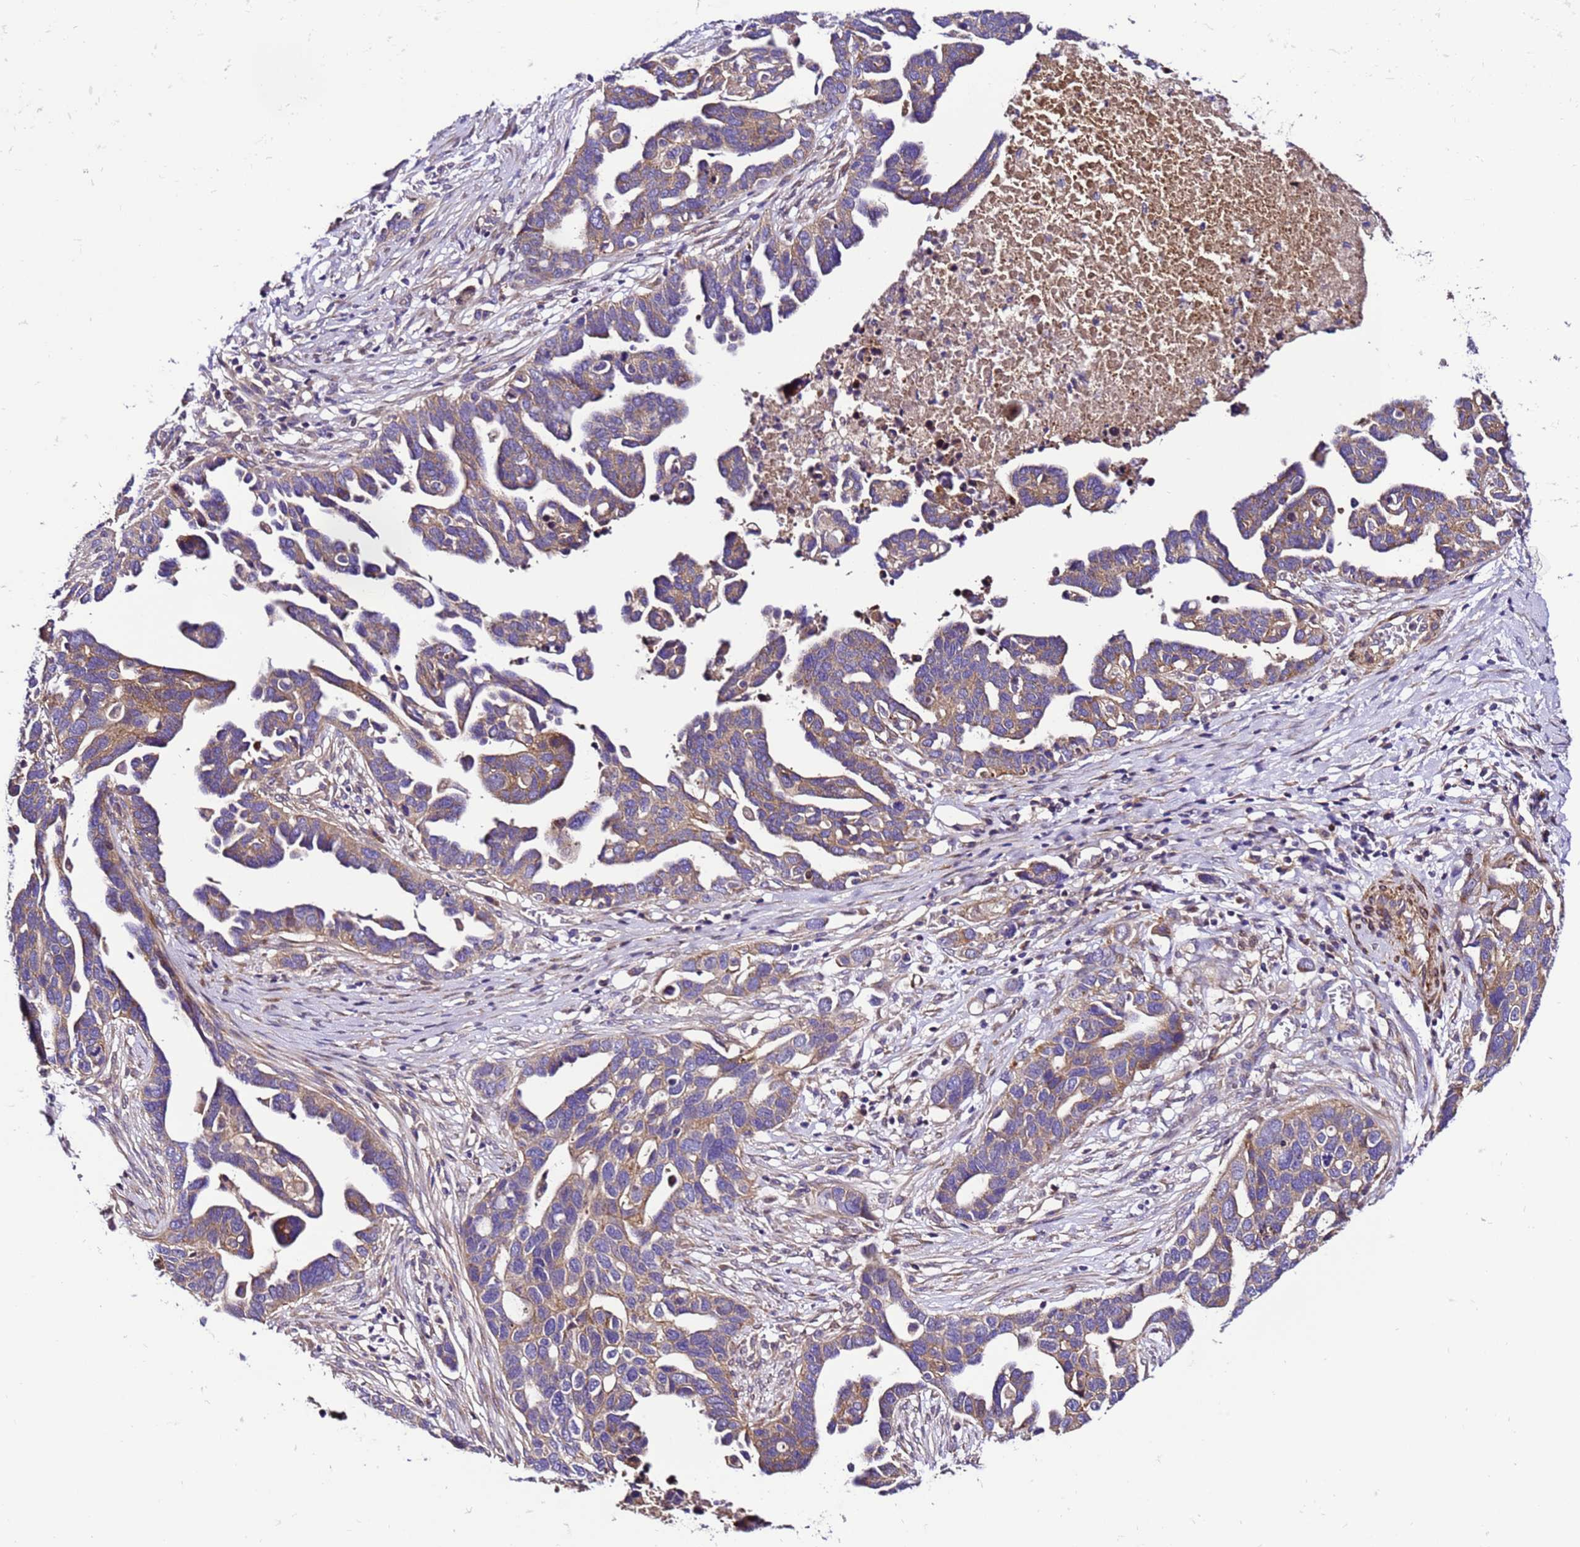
{"staining": {"intensity": "weak", "quantity": ">75%", "location": "cytoplasmic/membranous"}, "tissue": "ovarian cancer", "cell_type": "Tumor cells", "image_type": "cancer", "snomed": [{"axis": "morphology", "description": "Cystadenocarcinoma, serous, NOS"}, {"axis": "topography", "description": "Ovary"}], "caption": "Immunohistochemical staining of human serous cystadenocarcinoma (ovarian) demonstrates low levels of weak cytoplasmic/membranous protein expression in about >75% of tumor cells. The protein is stained brown, and the nuclei are stained in blue (DAB (3,3'-diaminobenzidine) IHC with brightfield microscopy, high magnification).", "gene": "ZNF417", "patient": {"sex": "female", "age": 54}}